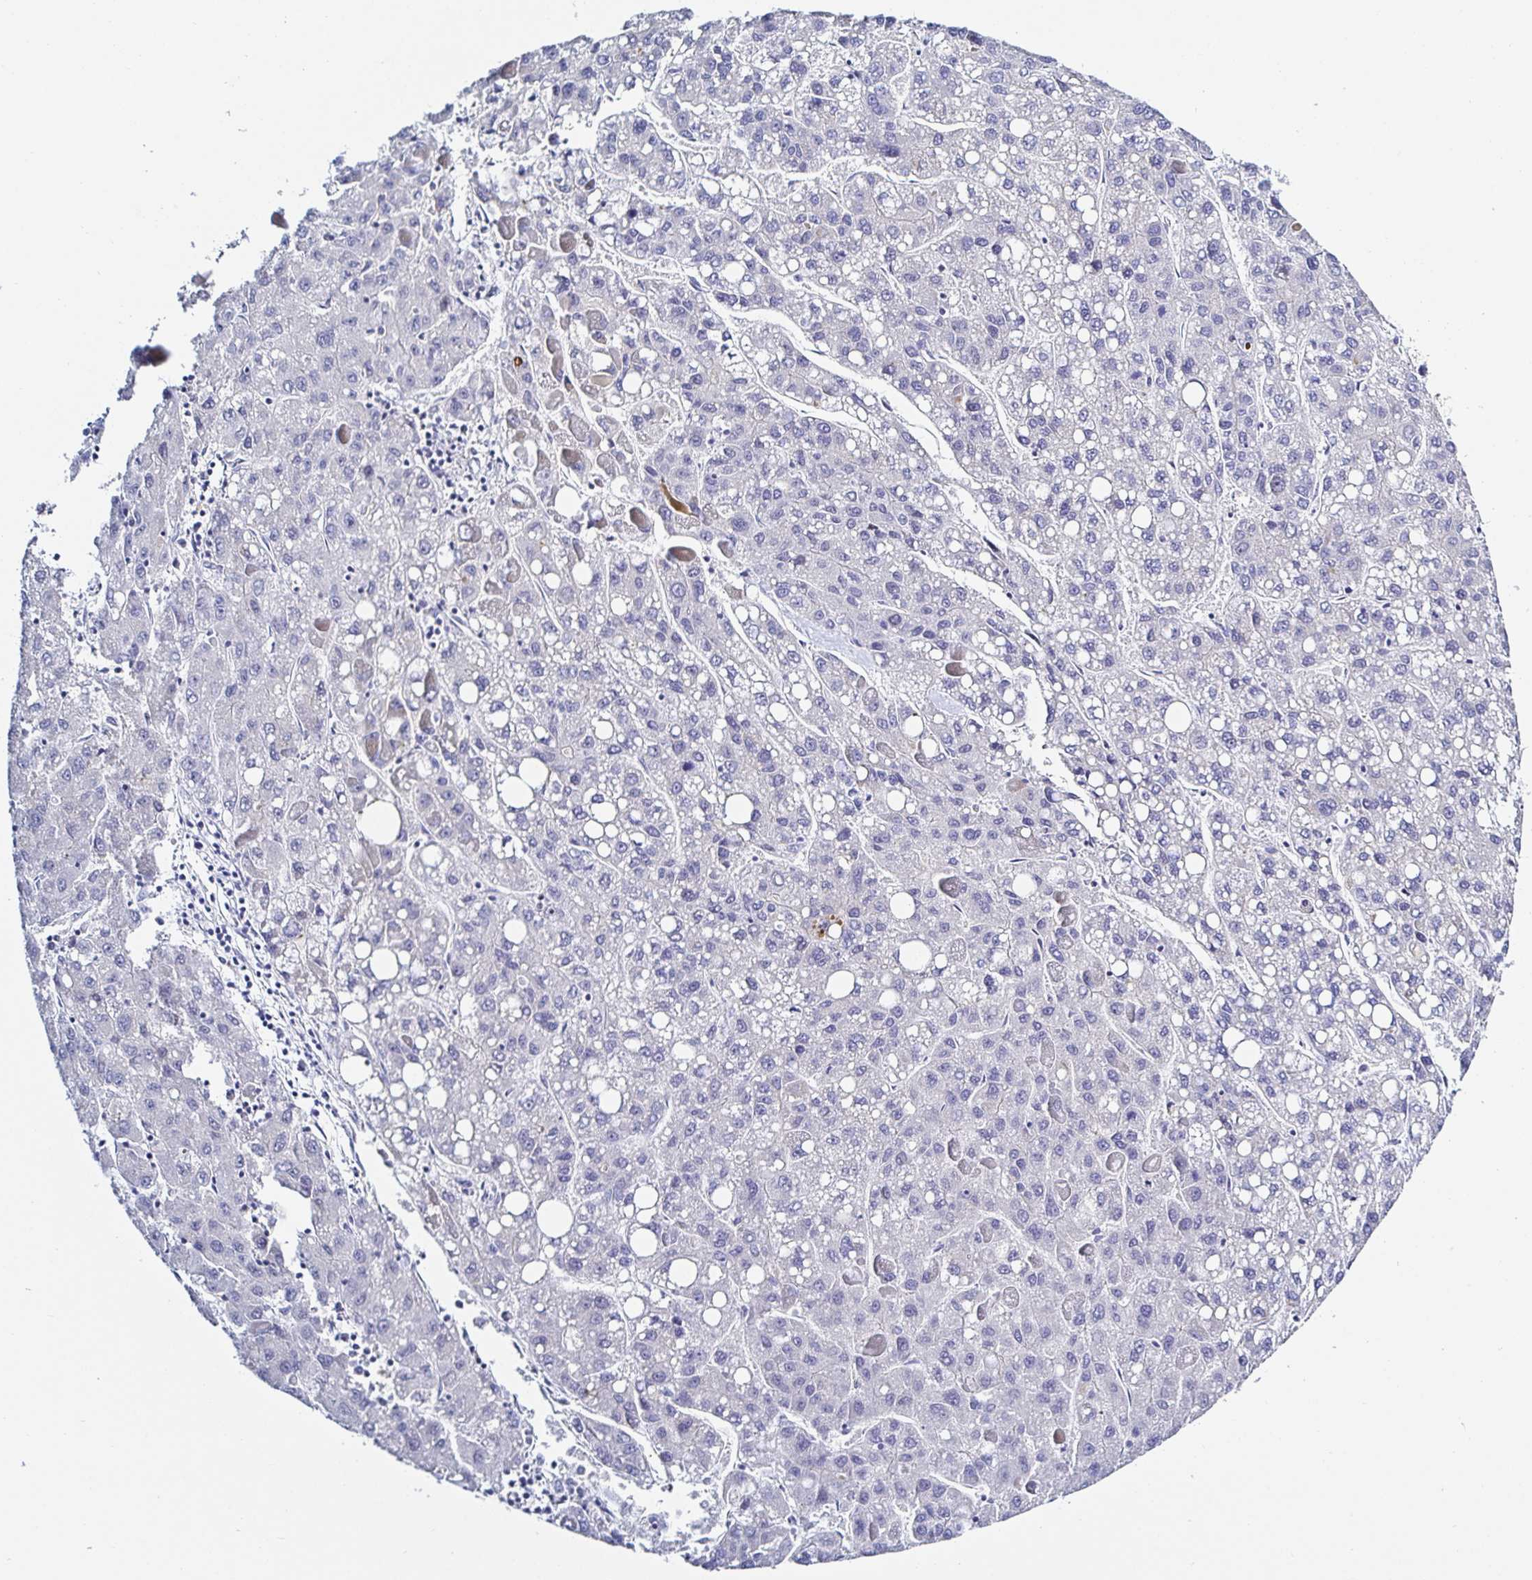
{"staining": {"intensity": "negative", "quantity": "none", "location": "none"}, "tissue": "liver cancer", "cell_type": "Tumor cells", "image_type": "cancer", "snomed": [{"axis": "morphology", "description": "Carcinoma, Hepatocellular, NOS"}, {"axis": "topography", "description": "Liver"}], "caption": "This micrograph is of liver cancer stained with immunohistochemistry to label a protein in brown with the nuclei are counter-stained blue. There is no staining in tumor cells. (DAB (3,3'-diaminobenzidine) immunohistochemistry (IHC), high magnification).", "gene": "OR10K1", "patient": {"sex": "female", "age": 82}}